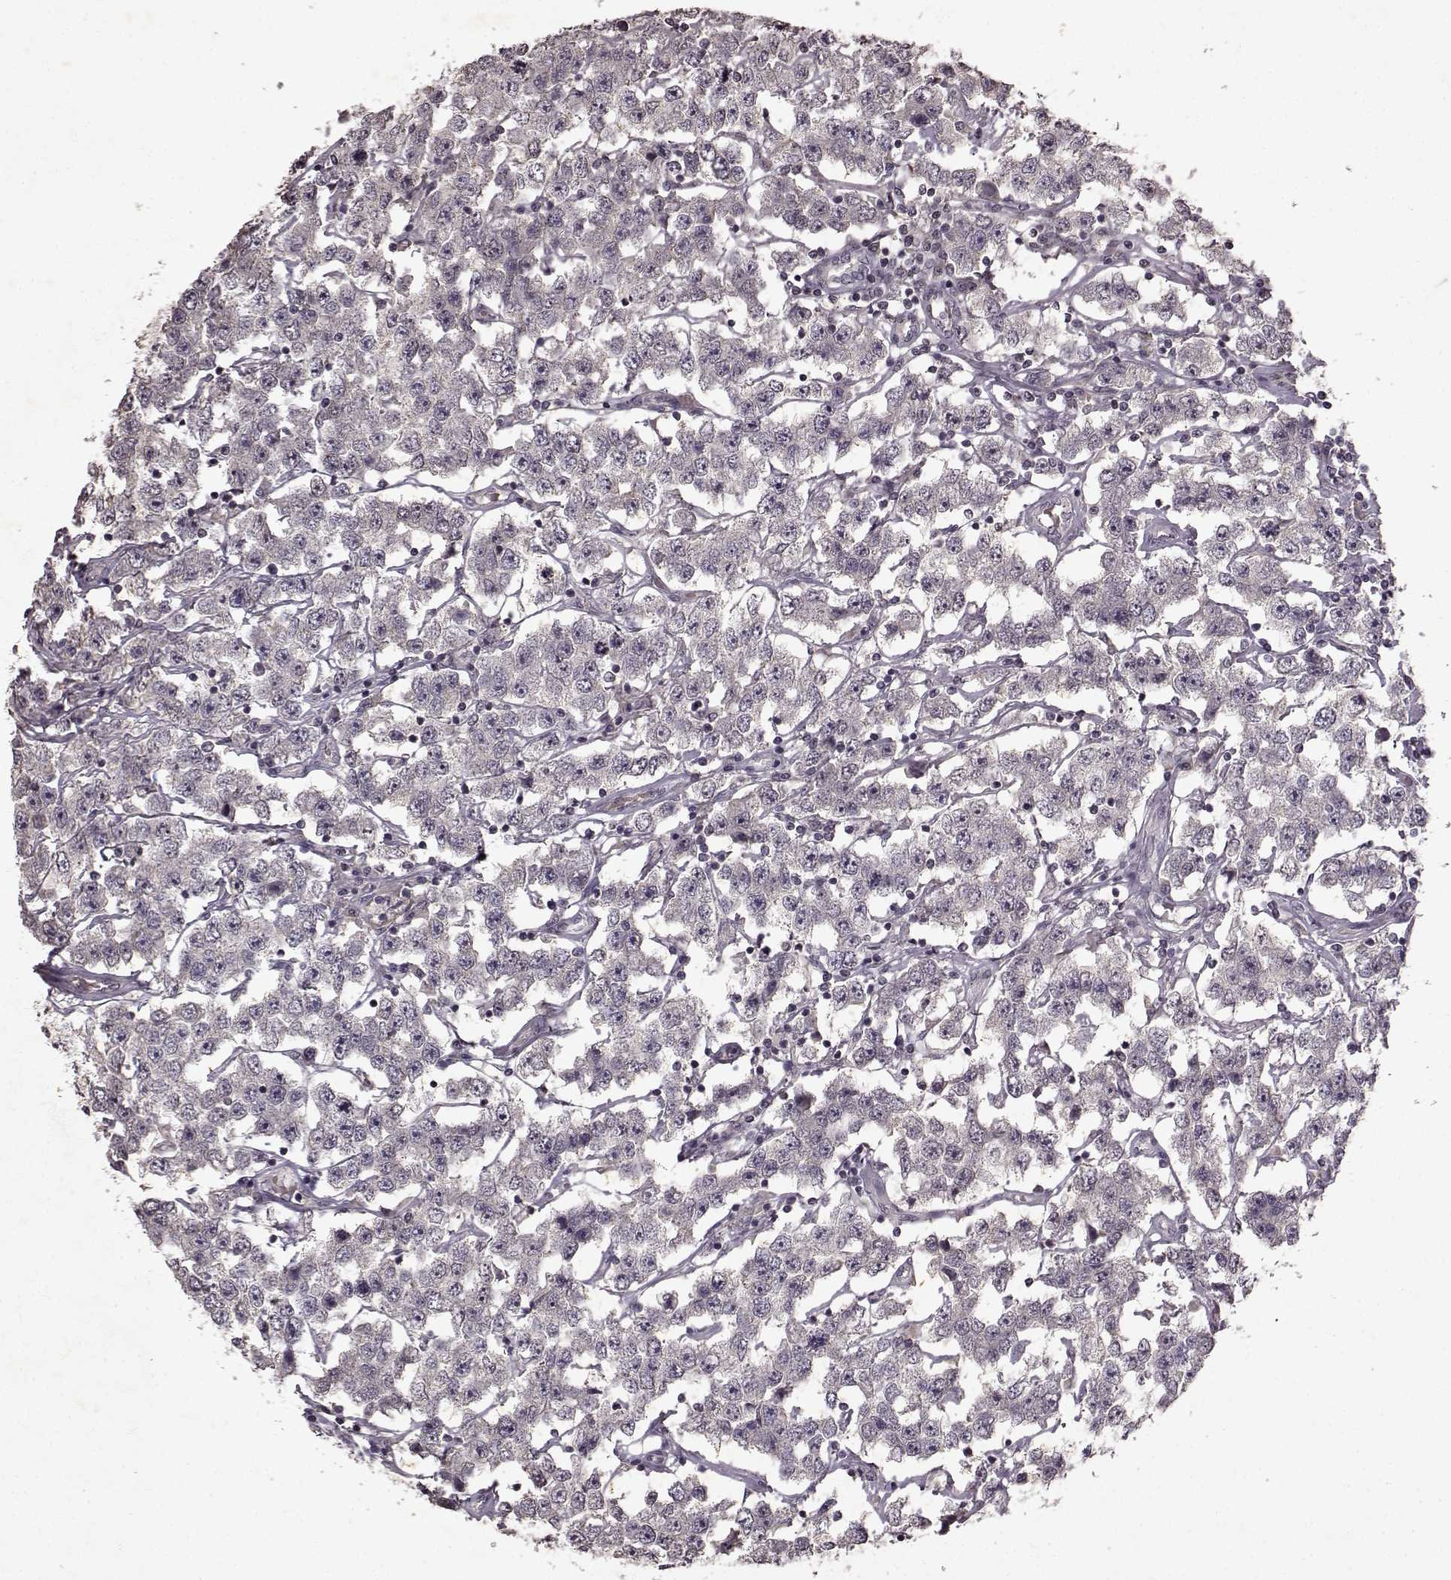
{"staining": {"intensity": "negative", "quantity": "none", "location": "none"}, "tissue": "testis cancer", "cell_type": "Tumor cells", "image_type": "cancer", "snomed": [{"axis": "morphology", "description": "Seminoma, NOS"}, {"axis": "topography", "description": "Testis"}], "caption": "An image of testis cancer stained for a protein exhibits no brown staining in tumor cells.", "gene": "LHB", "patient": {"sex": "male", "age": 52}}